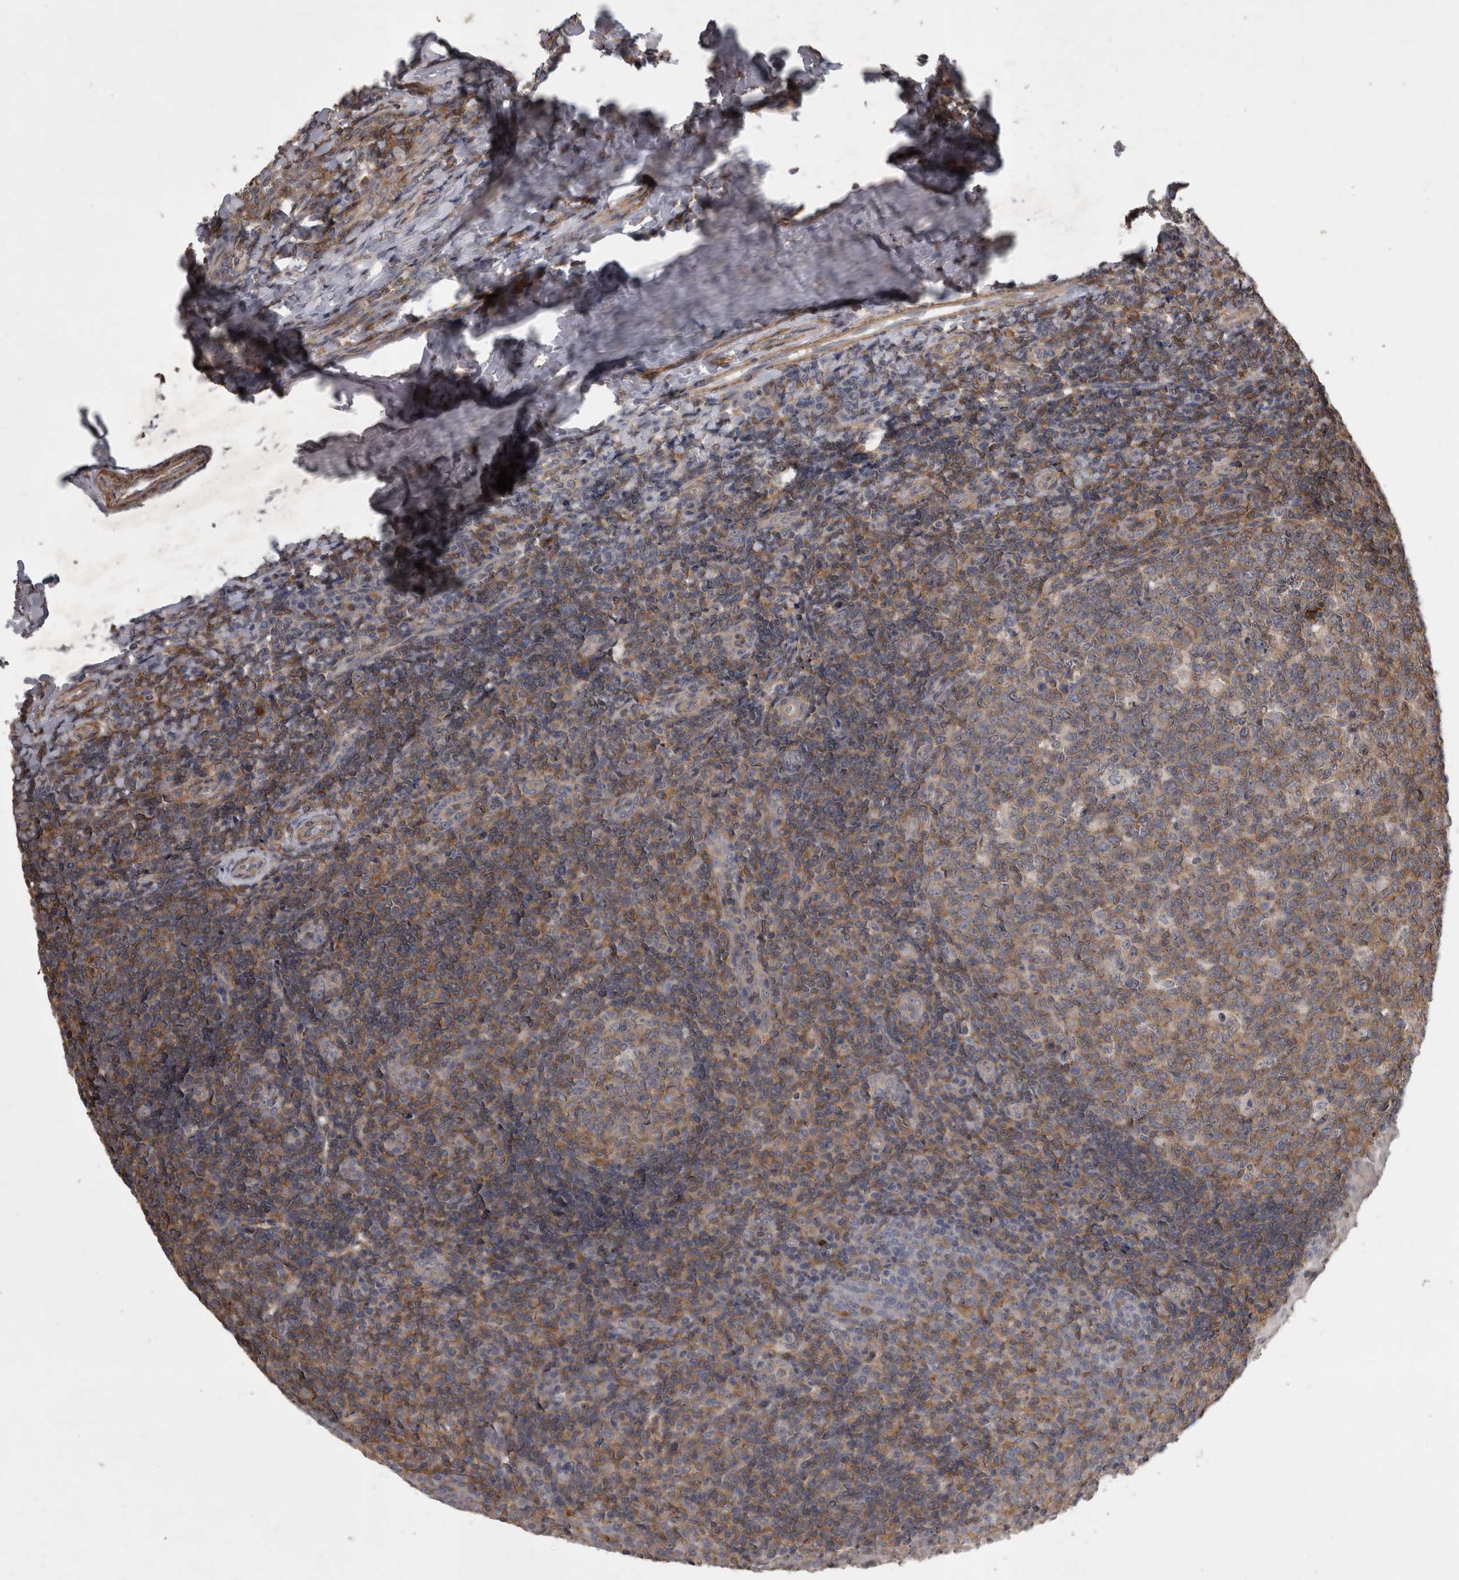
{"staining": {"intensity": "weak", "quantity": "25%-75%", "location": "cytoplasmic/membranous"}, "tissue": "tonsil", "cell_type": "Germinal center cells", "image_type": "normal", "snomed": [{"axis": "morphology", "description": "Normal tissue, NOS"}, {"axis": "topography", "description": "Tonsil"}], "caption": "Immunohistochemical staining of unremarkable tonsil shows low levels of weak cytoplasmic/membranous staining in about 25%-75% of germinal center cells.", "gene": "SPATA48", "patient": {"sex": "female", "age": 19}}